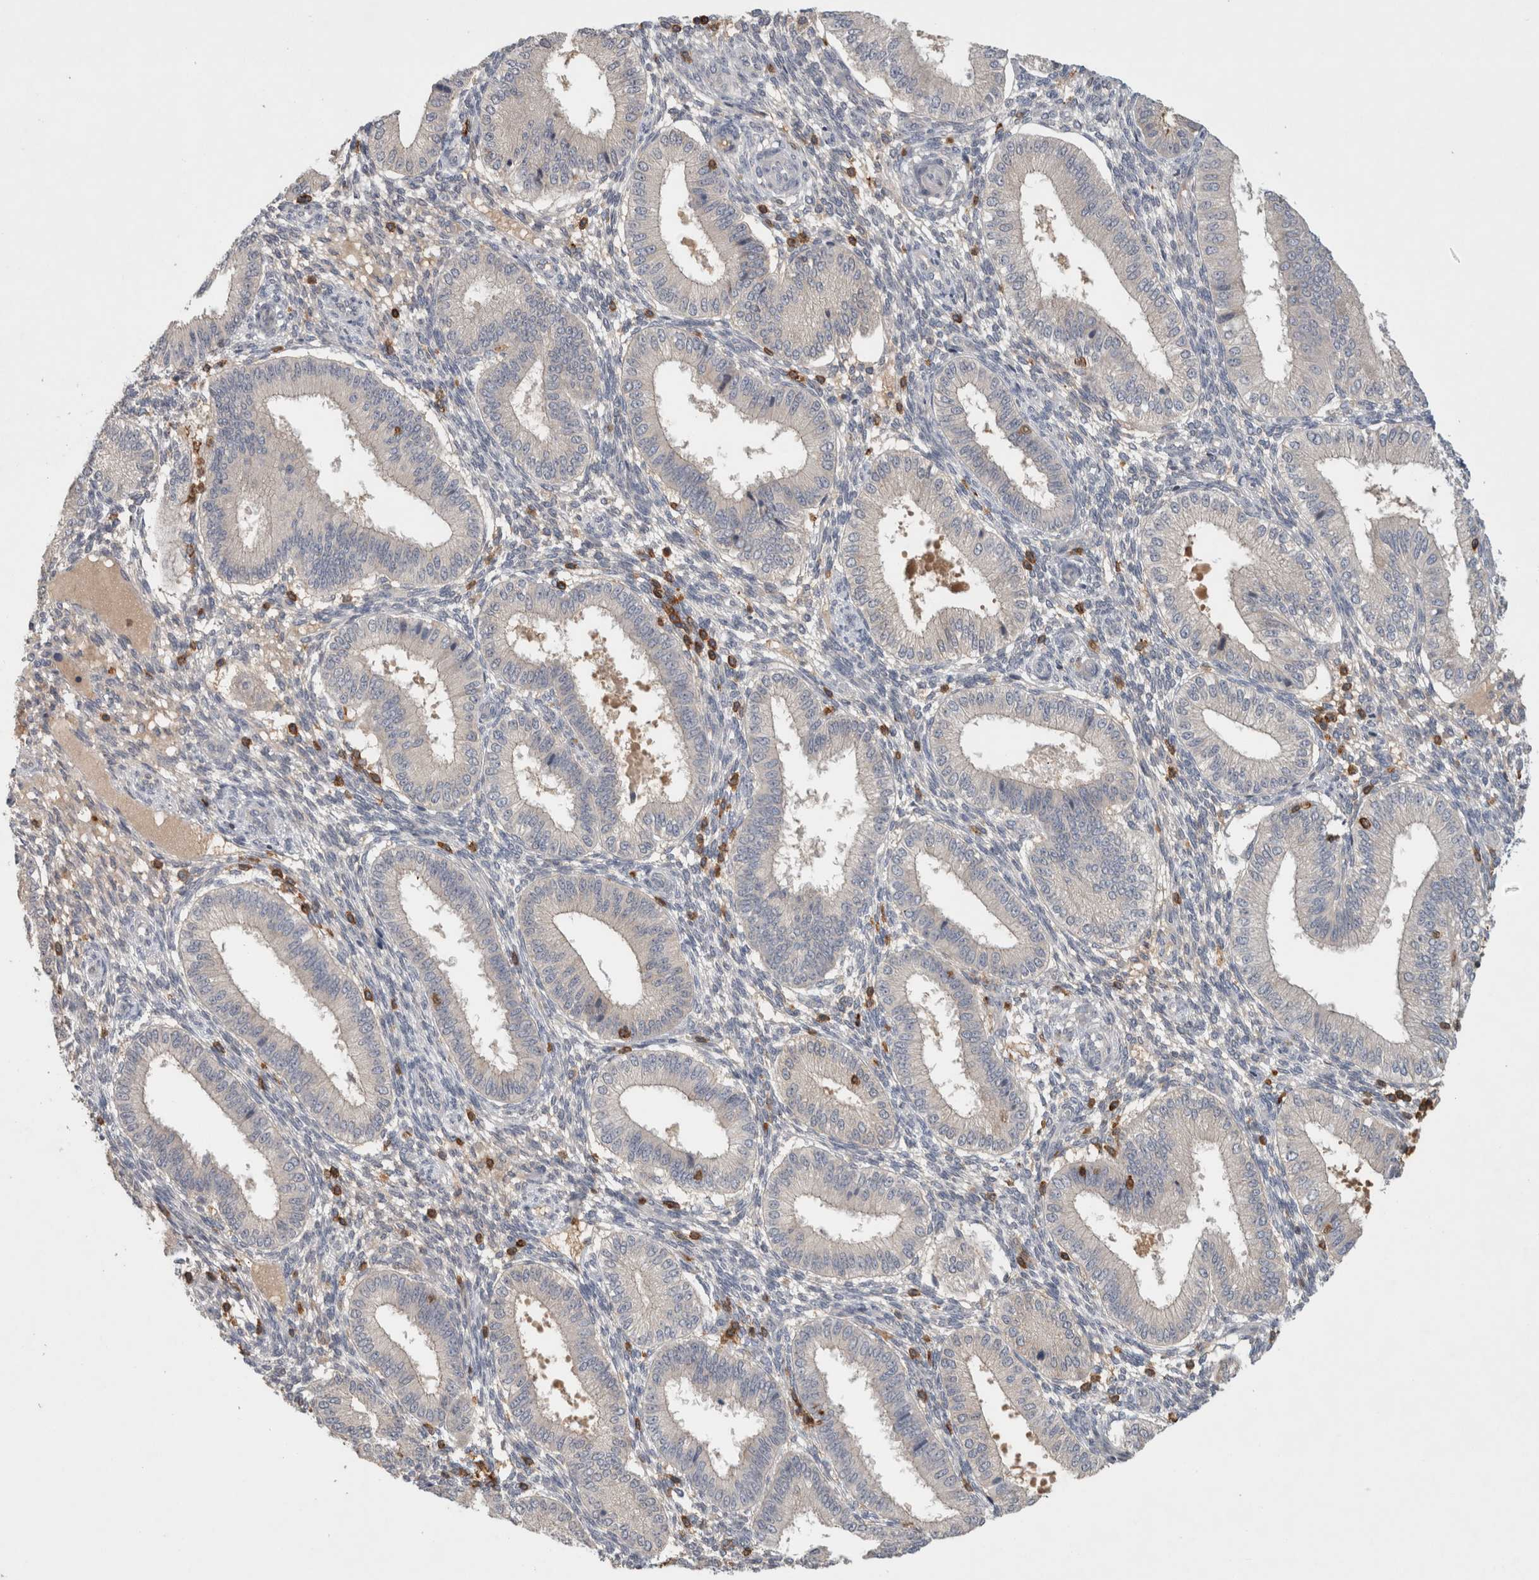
{"staining": {"intensity": "negative", "quantity": "none", "location": "none"}, "tissue": "endometrium", "cell_type": "Cells in endometrial stroma", "image_type": "normal", "snomed": [{"axis": "morphology", "description": "Normal tissue, NOS"}, {"axis": "topography", "description": "Endometrium"}], "caption": "Human endometrium stained for a protein using immunohistochemistry (IHC) reveals no positivity in cells in endometrial stroma.", "gene": "GFRA2", "patient": {"sex": "female", "age": 39}}